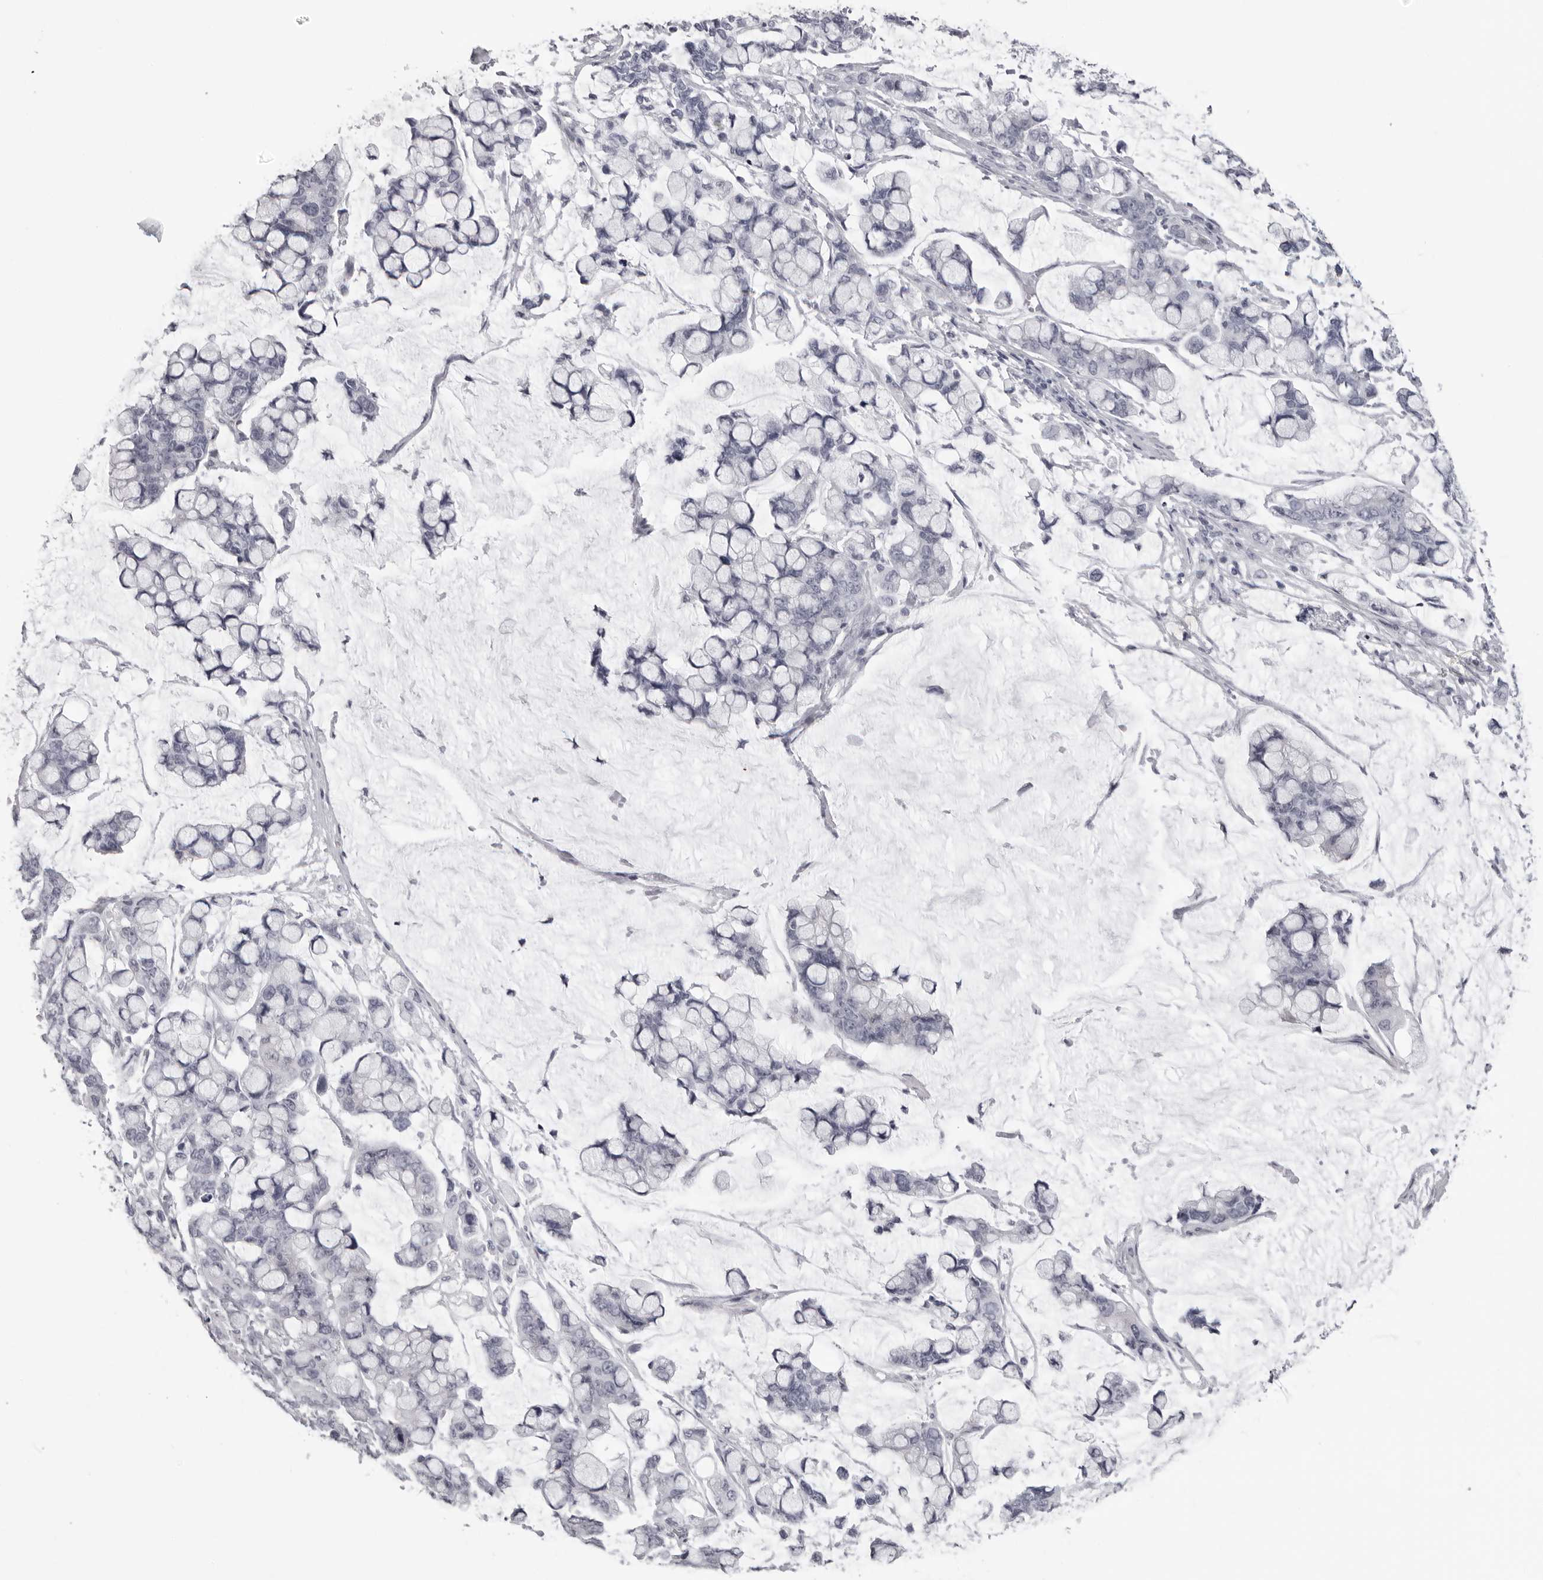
{"staining": {"intensity": "negative", "quantity": "none", "location": "none"}, "tissue": "stomach cancer", "cell_type": "Tumor cells", "image_type": "cancer", "snomed": [{"axis": "morphology", "description": "Adenocarcinoma, NOS"}, {"axis": "topography", "description": "Stomach, lower"}], "caption": "Immunohistochemical staining of stomach adenocarcinoma reveals no significant expression in tumor cells.", "gene": "DNALI1", "patient": {"sex": "male", "age": 84}}